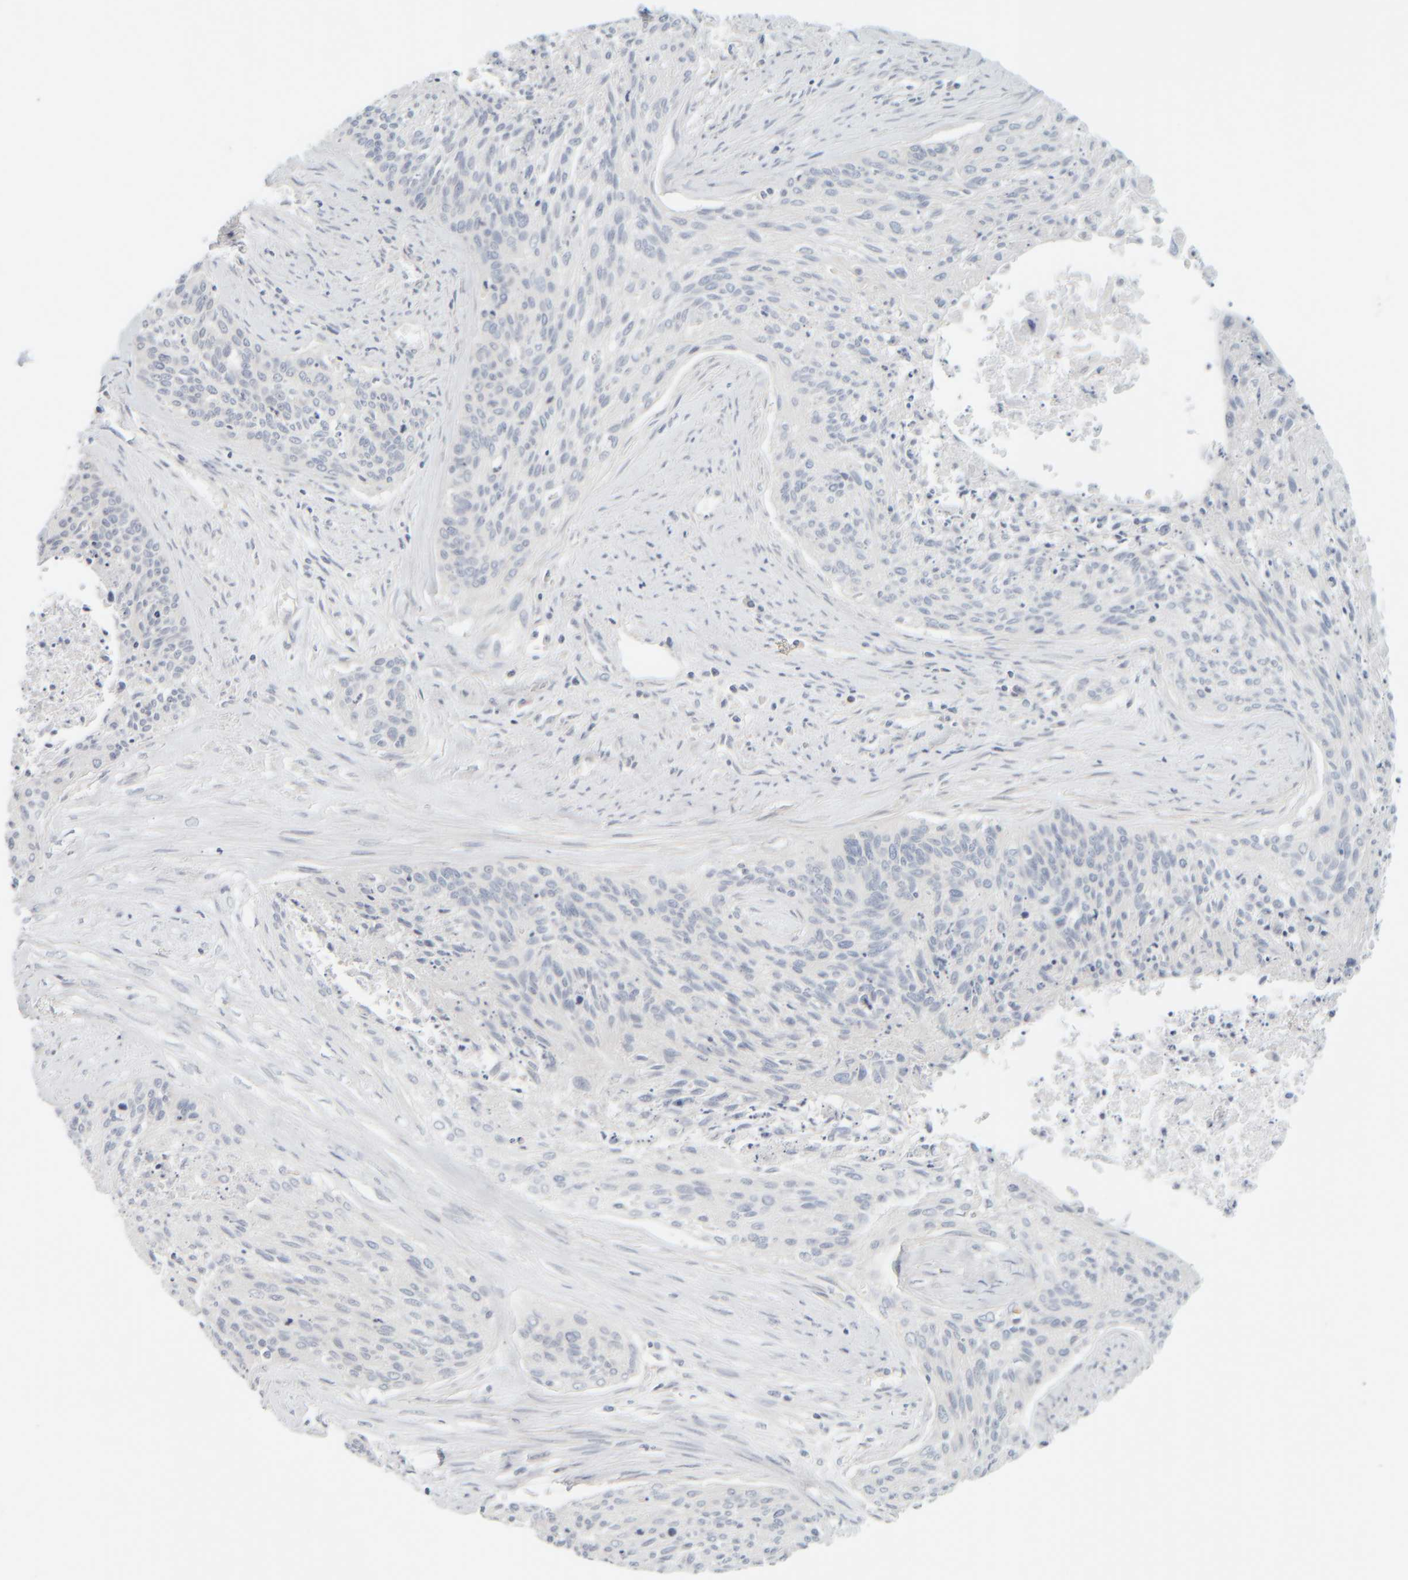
{"staining": {"intensity": "negative", "quantity": "none", "location": "none"}, "tissue": "cervical cancer", "cell_type": "Tumor cells", "image_type": "cancer", "snomed": [{"axis": "morphology", "description": "Squamous cell carcinoma, NOS"}, {"axis": "topography", "description": "Cervix"}], "caption": "Tumor cells are negative for protein expression in human cervical cancer (squamous cell carcinoma).", "gene": "PTGES3L-AARSD1", "patient": {"sex": "female", "age": 55}}